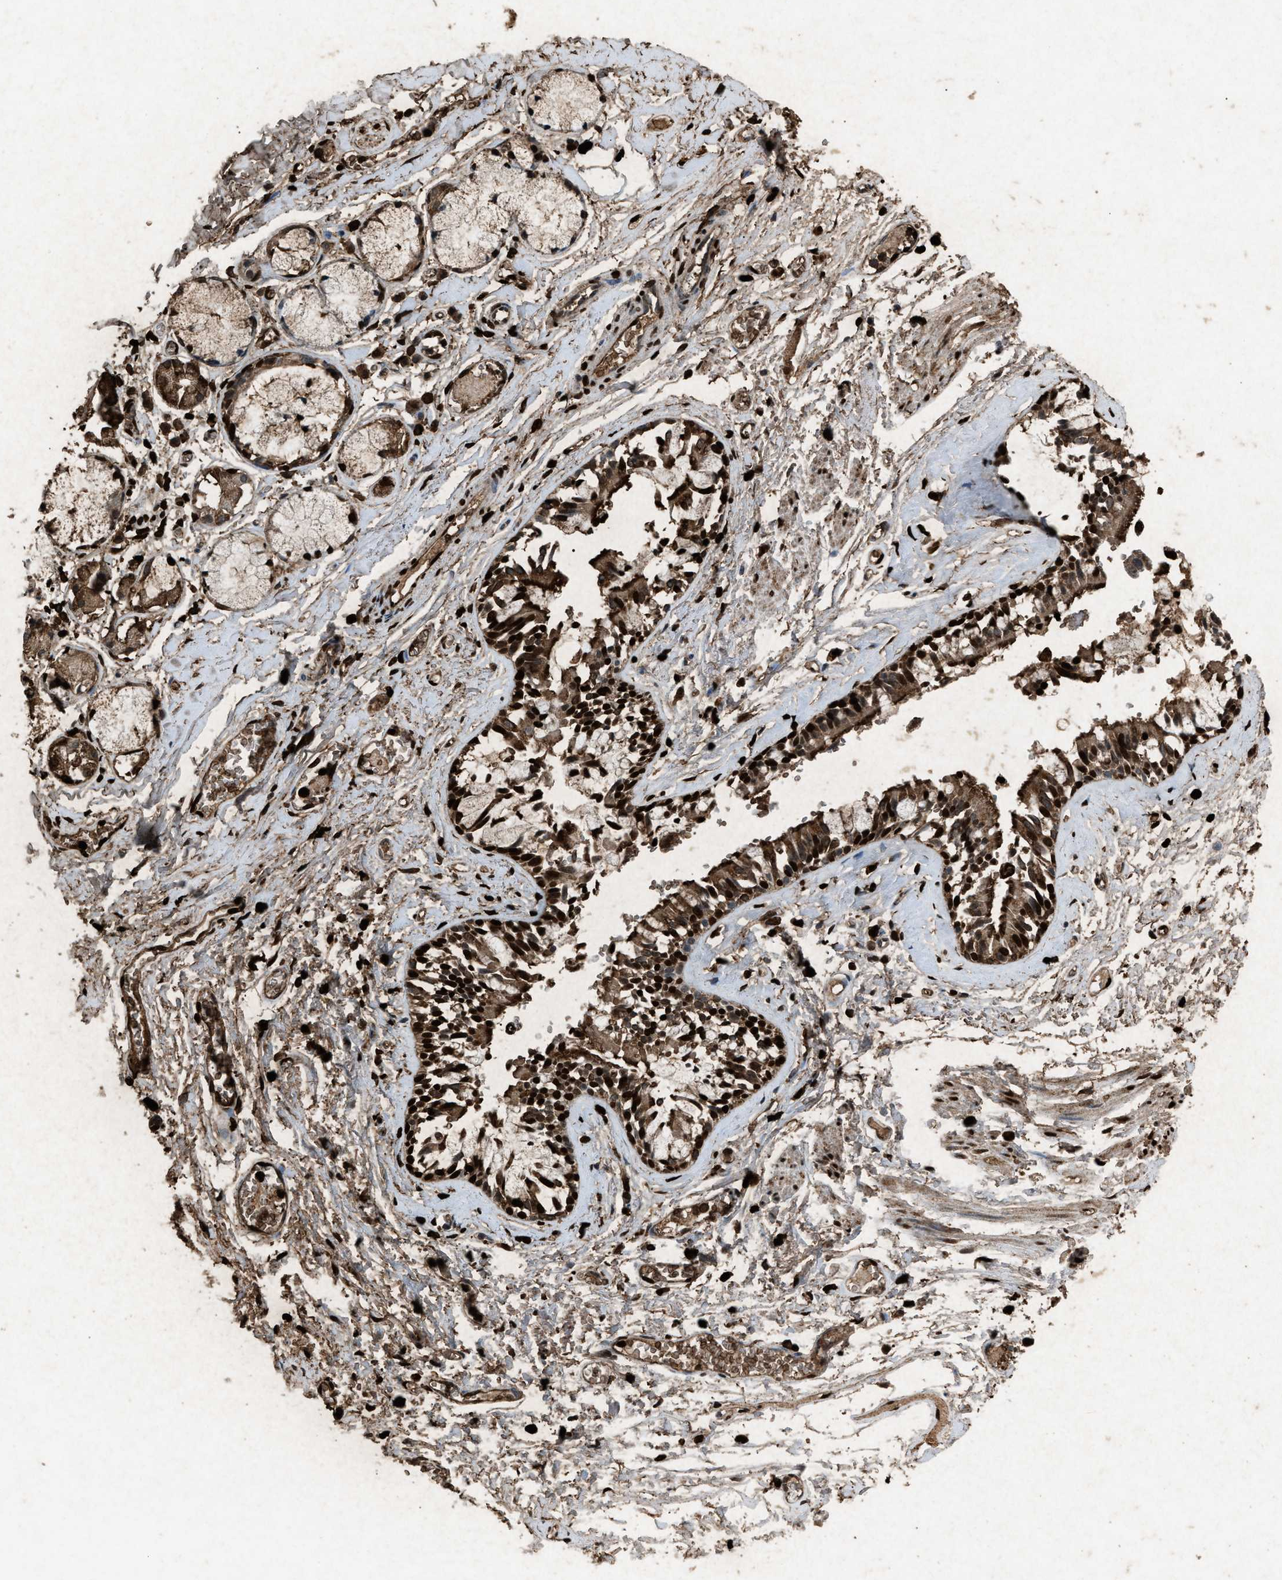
{"staining": {"intensity": "strong", "quantity": ">75%", "location": "cytoplasmic/membranous,nuclear"}, "tissue": "bronchus", "cell_type": "Respiratory epithelial cells", "image_type": "normal", "snomed": [{"axis": "morphology", "description": "Normal tissue, NOS"}, {"axis": "morphology", "description": "Inflammation, NOS"}, {"axis": "topography", "description": "Cartilage tissue"}, {"axis": "topography", "description": "Lung"}], "caption": "This micrograph displays immunohistochemistry (IHC) staining of unremarkable human bronchus, with high strong cytoplasmic/membranous,nuclear staining in approximately >75% of respiratory epithelial cells.", "gene": "PSMD1", "patient": {"sex": "male", "age": 71}}